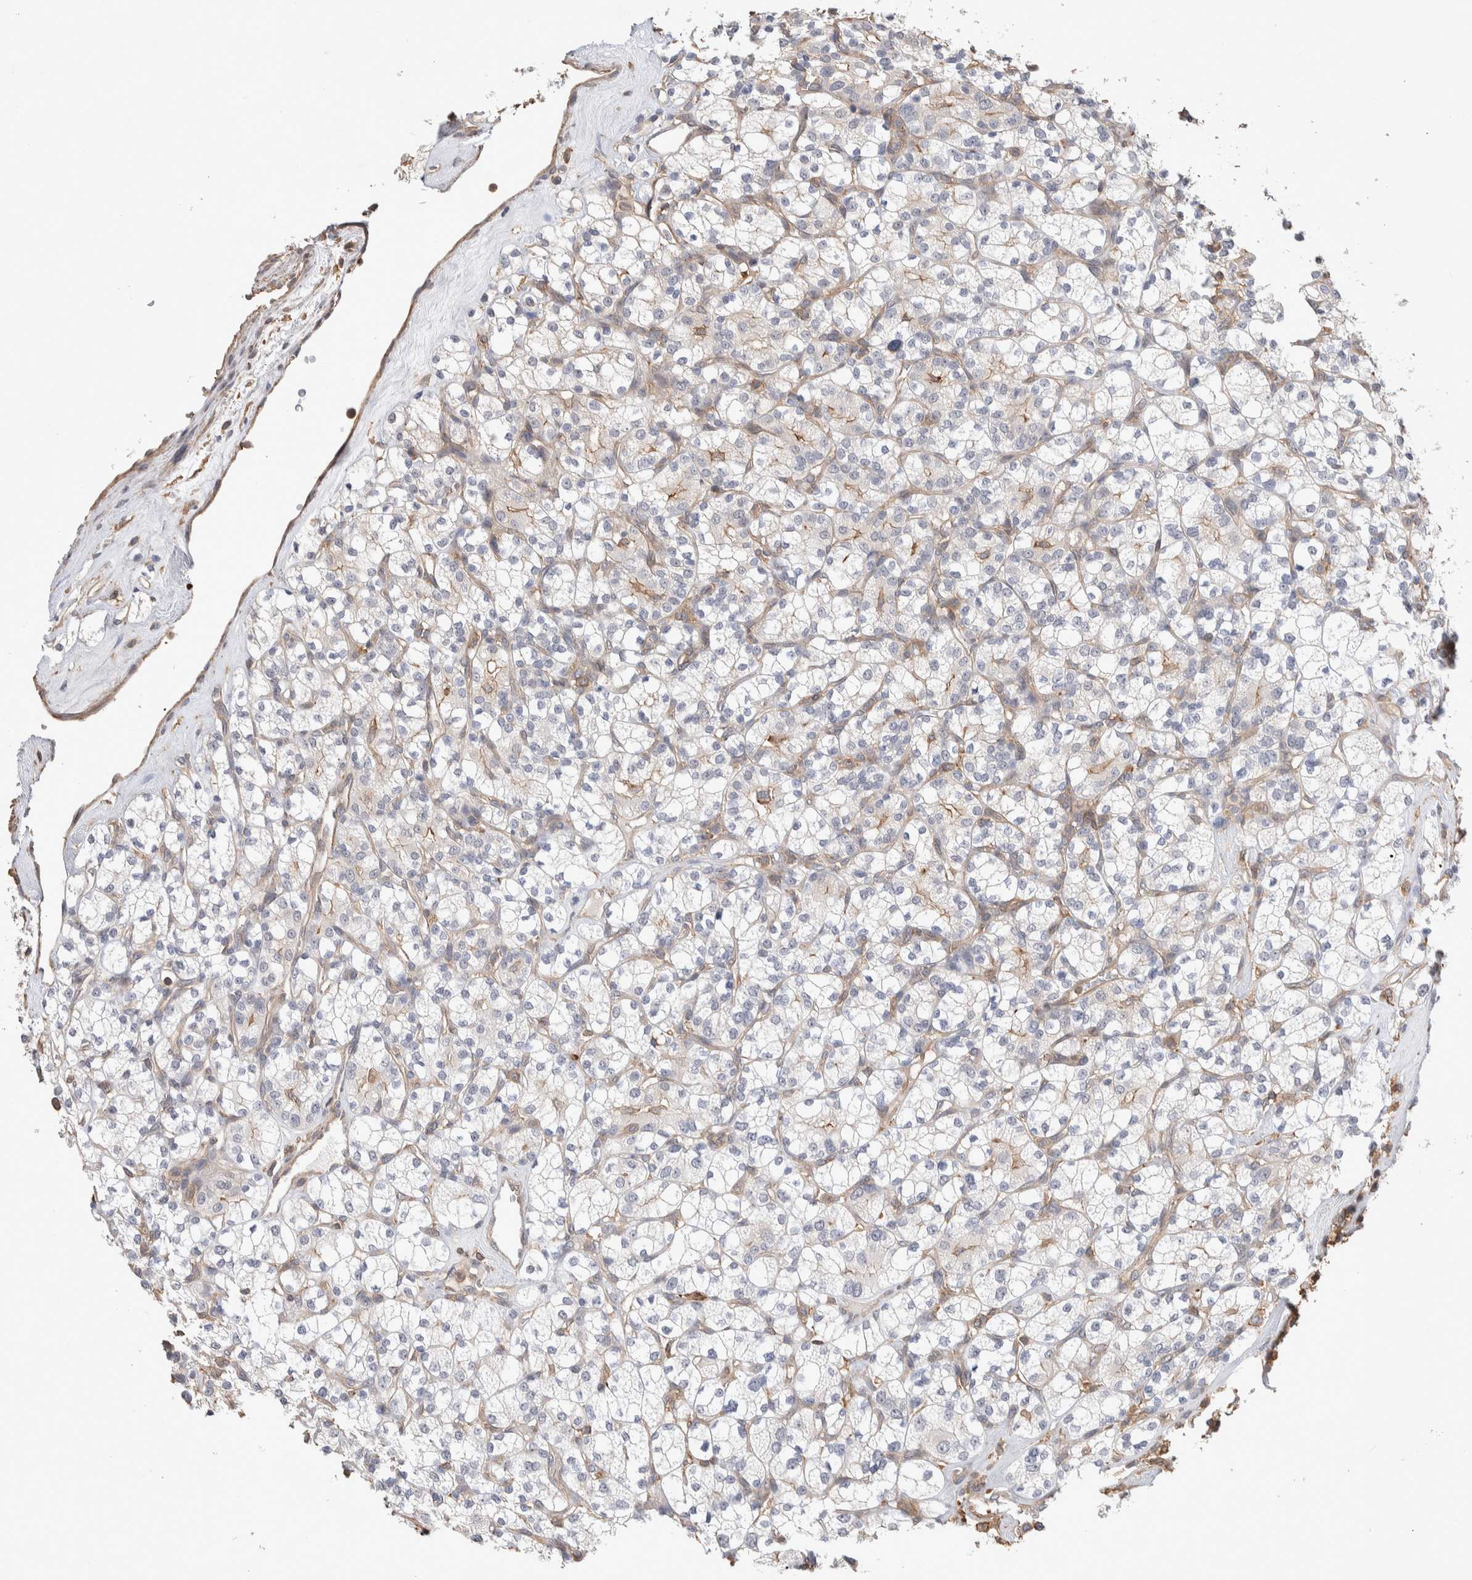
{"staining": {"intensity": "negative", "quantity": "none", "location": "none"}, "tissue": "renal cancer", "cell_type": "Tumor cells", "image_type": "cancer", "snomed": [{"axis": "morphology", "description": "Adenocarcinoma, NOS"}, {"axis": "topography", "description": "Kidney"}], "caption": "Immunohistochemistry (IHC) micrograph of human renal cancer (adenocarcinoma) stained for a protein (brown), which shows no positivity in tumor cells. (Immunohistochemistry, brightfield microscopy, high magnification).", "gene": "ZNF704", "patient": {"sex": "male", "age": 77}}